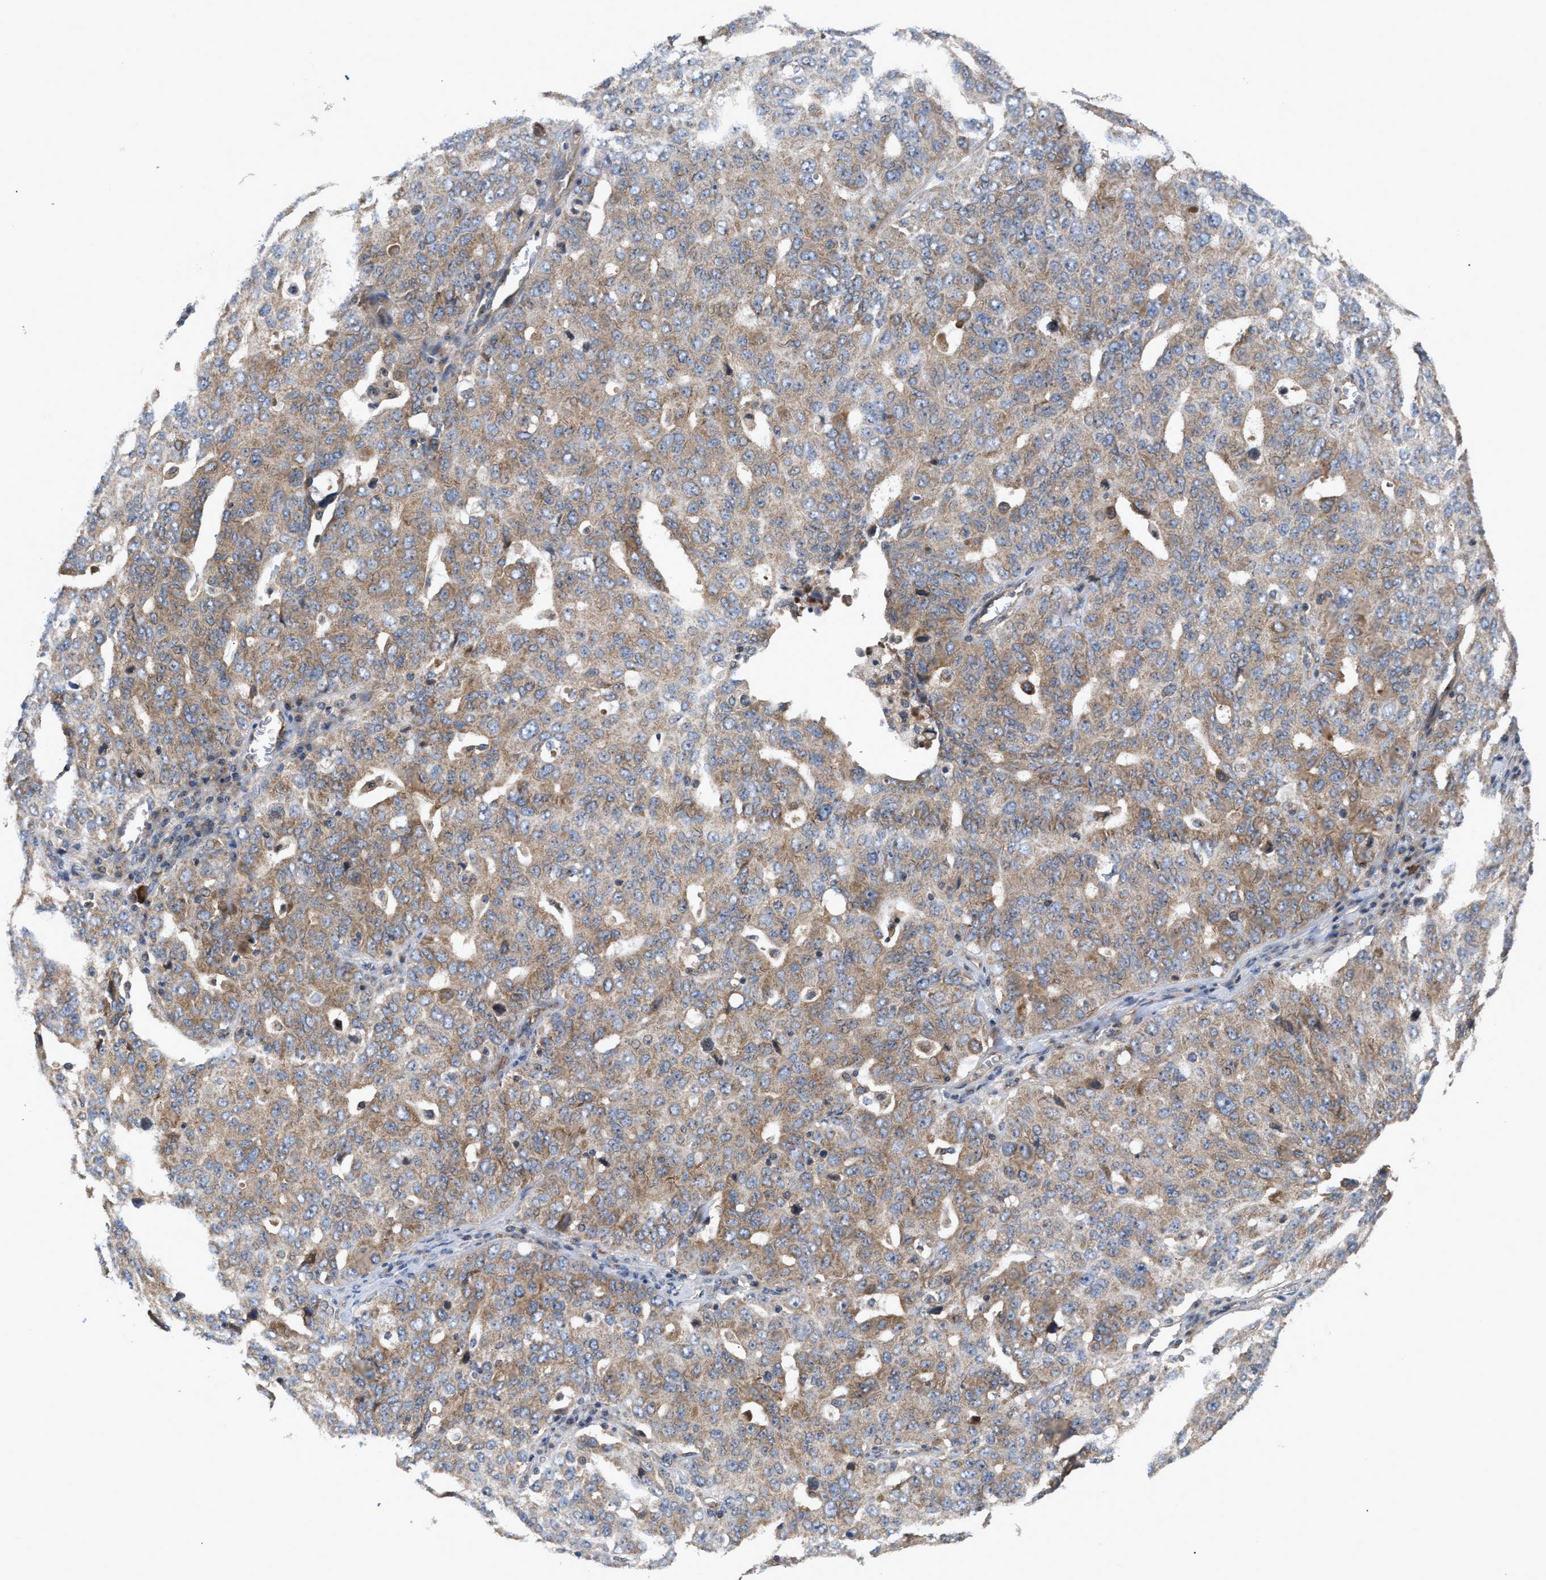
{"staining": {"intensity": "moderate", "quantity": ">75%", "location": "cytoplasmic/membranous"}, "tissue": "ovarian cancer", "cell_type": "Tumor cells", "image_type": "cancer", "snomed": [{"axis": "morphology", "description": "Carcinoma, endometroid"}, {"axis": "topography", "description": "Ovary"}], "caption": "DAB (3,3'-diaminobenzidine) immunohistochemical staining of human ovarian endometroid carcinoma demonstrates moderate cytoplasmic/membranous protein expression in about >75% of tumor cells.", "gene": "LAPTM4B", "patient": {"sex": "female", "age": 62}}